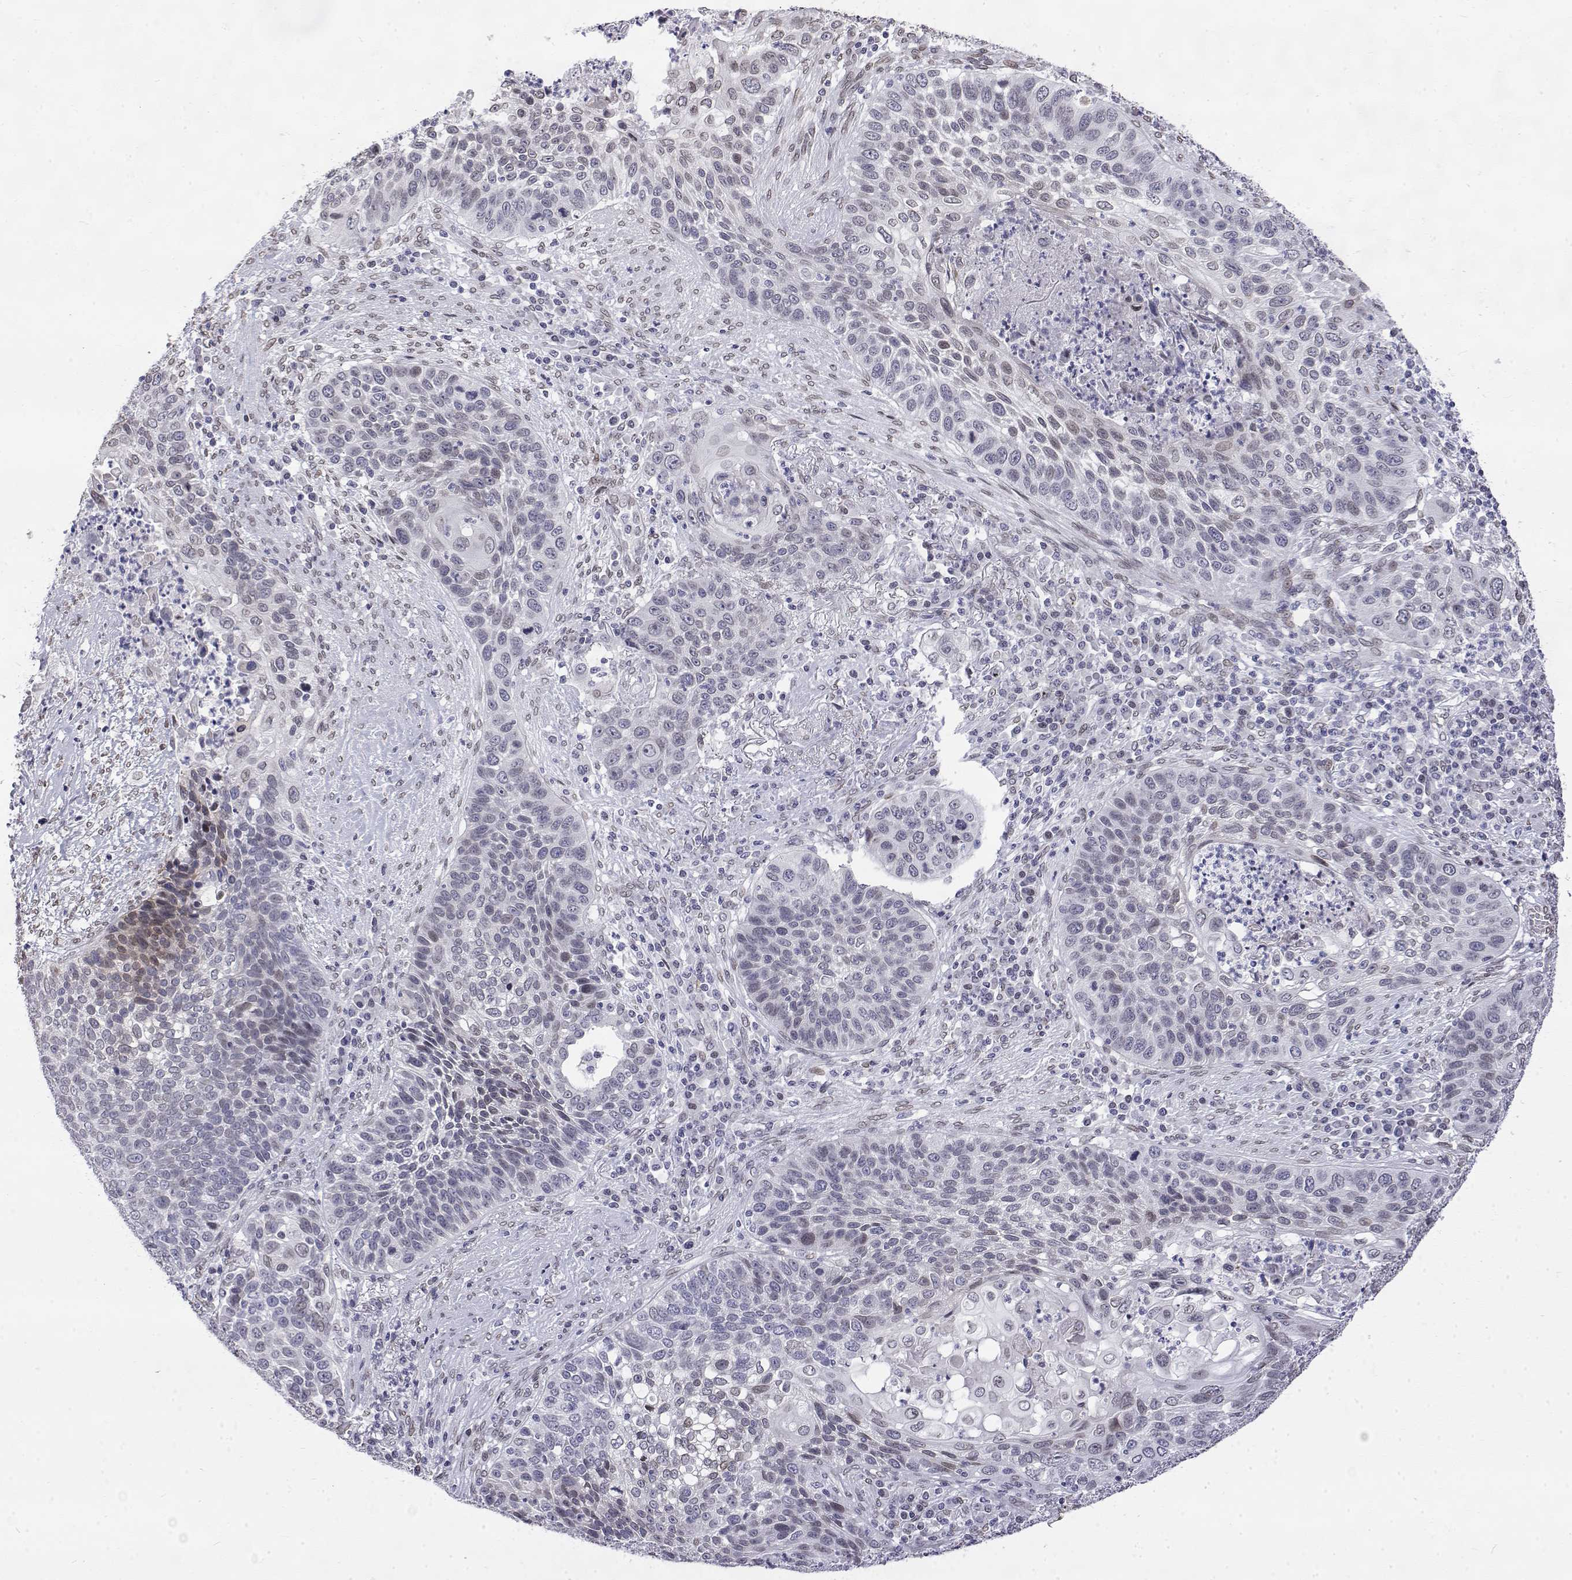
{"staining": {"intensity": "negative", "quantity": "none", "location": "none"}, "tissue": "lung cancer", "cell_type": "Tumor cells", "image_type": "cancer", "snomed": [{"axis": "morphology", "description": "Squamous cell carcinoma, NOS"}, {"axis": "morphology", "description": "Squamous cell carcinoma, metastatic, NOS"}, {"axis": "topography", "description": "Lung"}, {"axis": "topography", "description": "Pleura, NOS"}], "caption": "Immunohistochemistry histopathology image of lung cancer (squamous cell carcinoma) stained for a protein (brown), which shows no expression in tumor cells.", "gene": "ZNF532", "patient": {"sex": "male", "age": 72}}